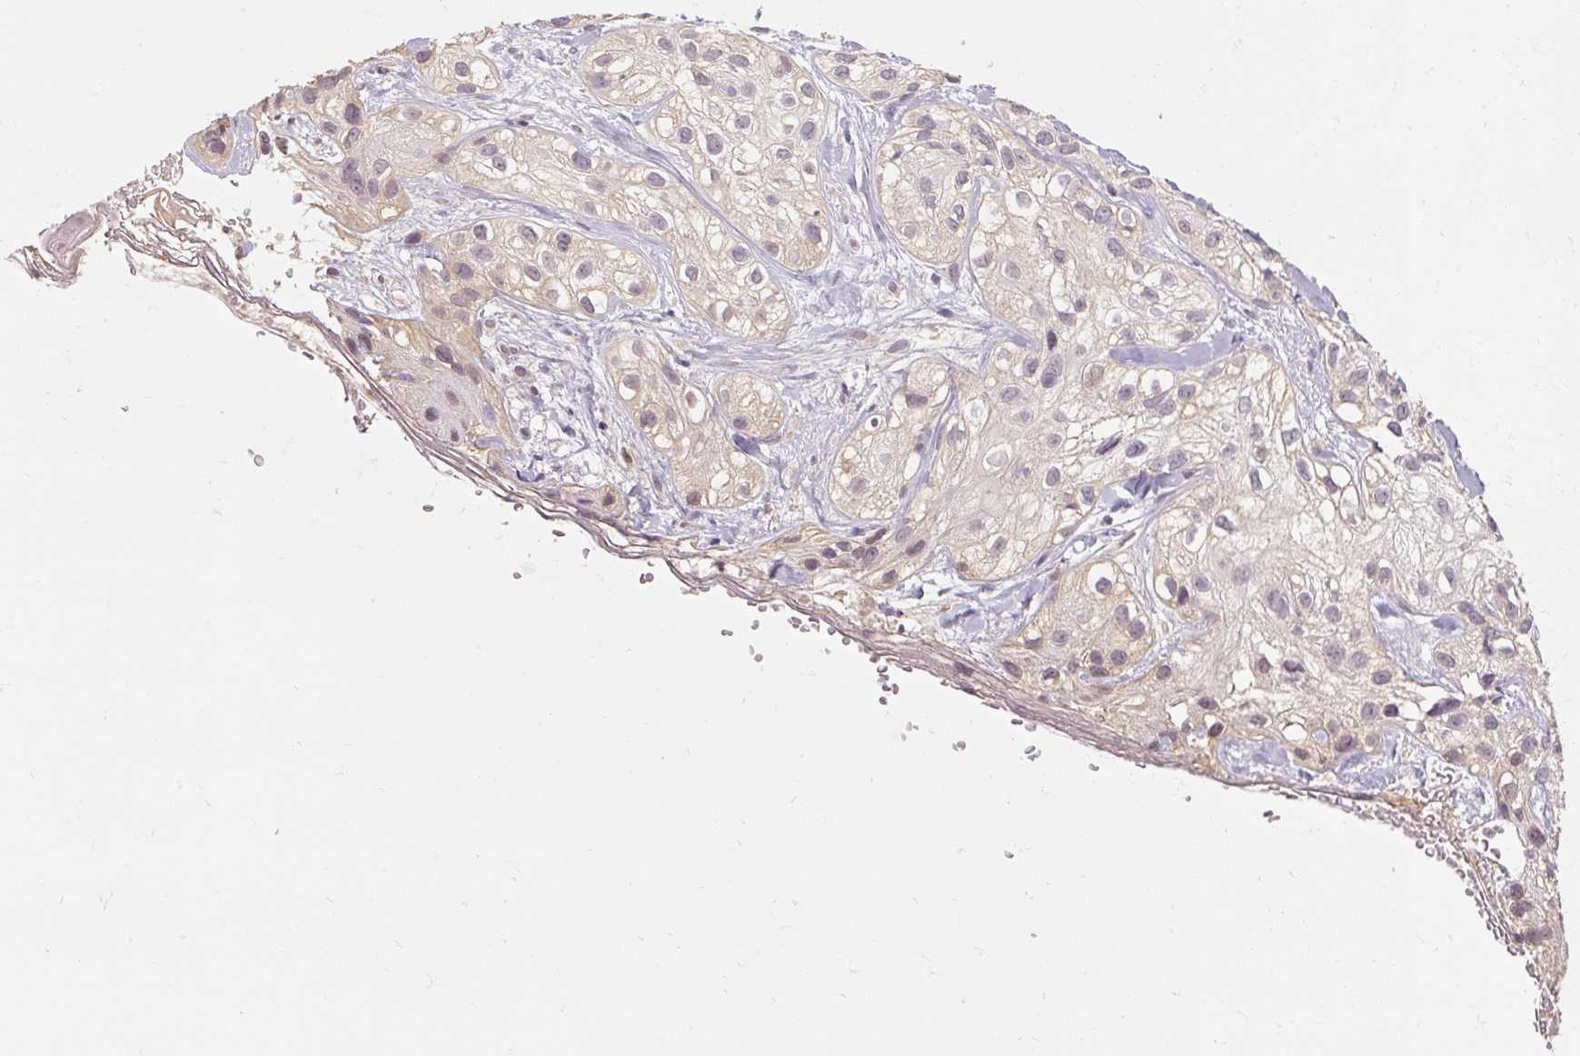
{"staining": {"intensity": "negative", "quantity": "none", "location": "none"}, "tissue": "skin cancer", "cell_type": "Tumor cells", "image_type": "cancer", "snomed": [{"axis": "morphology", "description": "Squamous cell carcinoma, NOS"}, {"axis": "topography", "description": "Skin"}], "caption": "High power microscopy photomicrograph of an immunohistochemistry photomicrograph of skin squamous cell carcinoma, revealing no significant expression in tumor cells.", "gene": "CFAP65", "patient": {"sex": "male", "age": 82}}